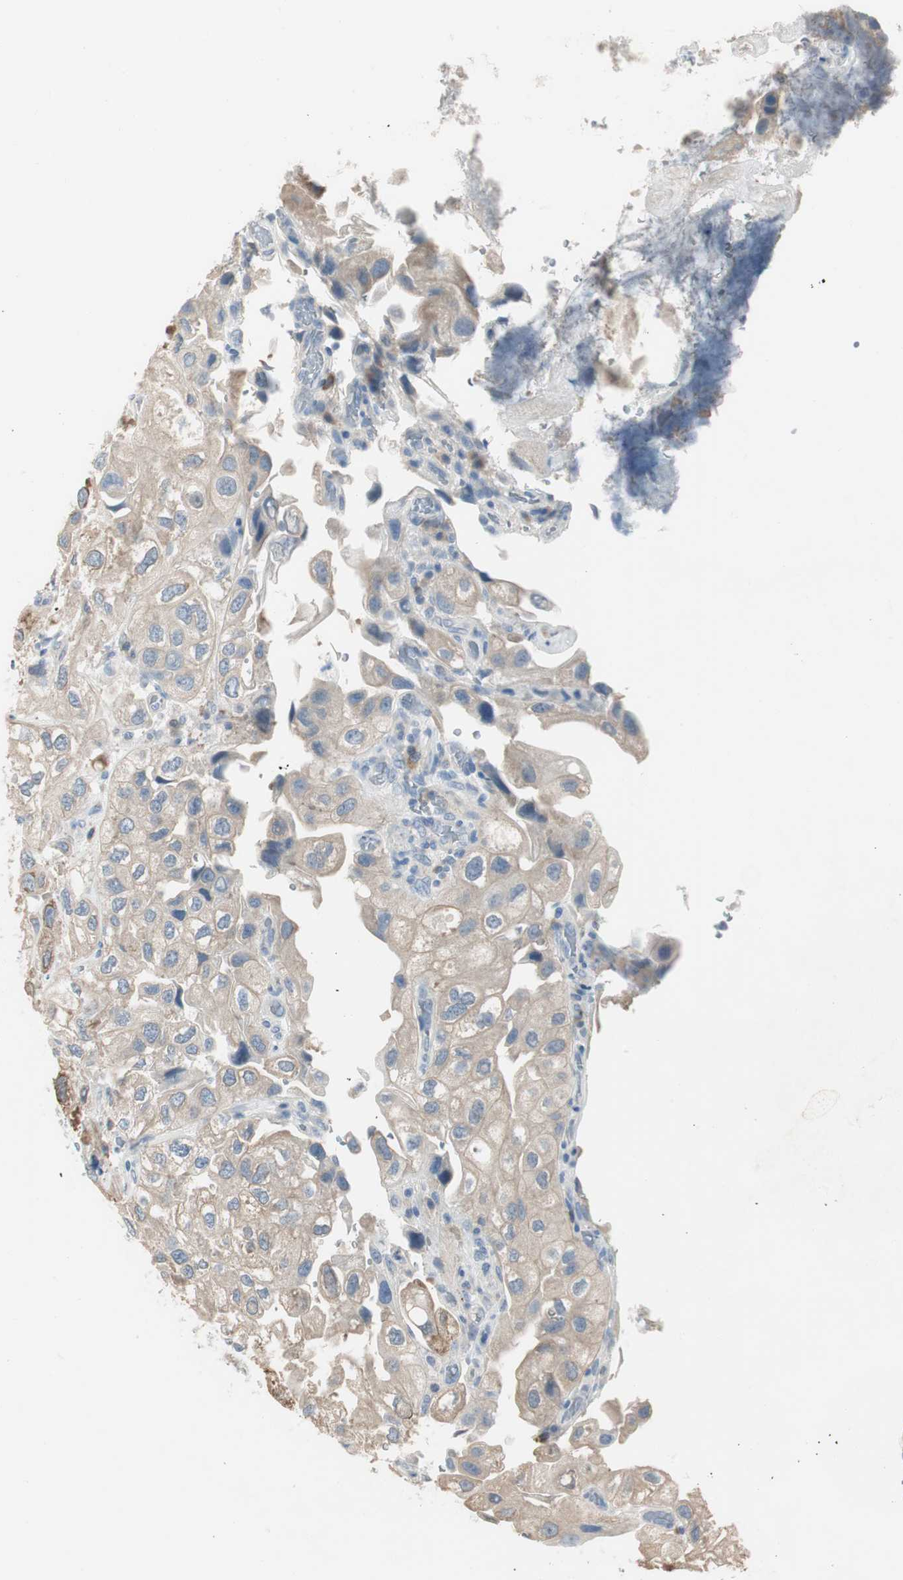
{"staining": {"intensity": "moderate", "quantity": "<25%", "location": "cytoplasmic/membranous"}, "tissue": "urothelial cancer", "cell_type": "Tumor cells", "image_type": "cancer", "snomed": [{"axis": "morphology", "description": "Urothelial carcinoma, High grade"}, {"axis": "topography", "description": "Urinary bladder"}], "caption": "Tumor cells display low levels of moderate cytoplasmic/membranous positivity in approximately <25% of cells in urothelial cancer.", "gene": "SPINK4", "patient": {"sex": "female", "age": 64}}